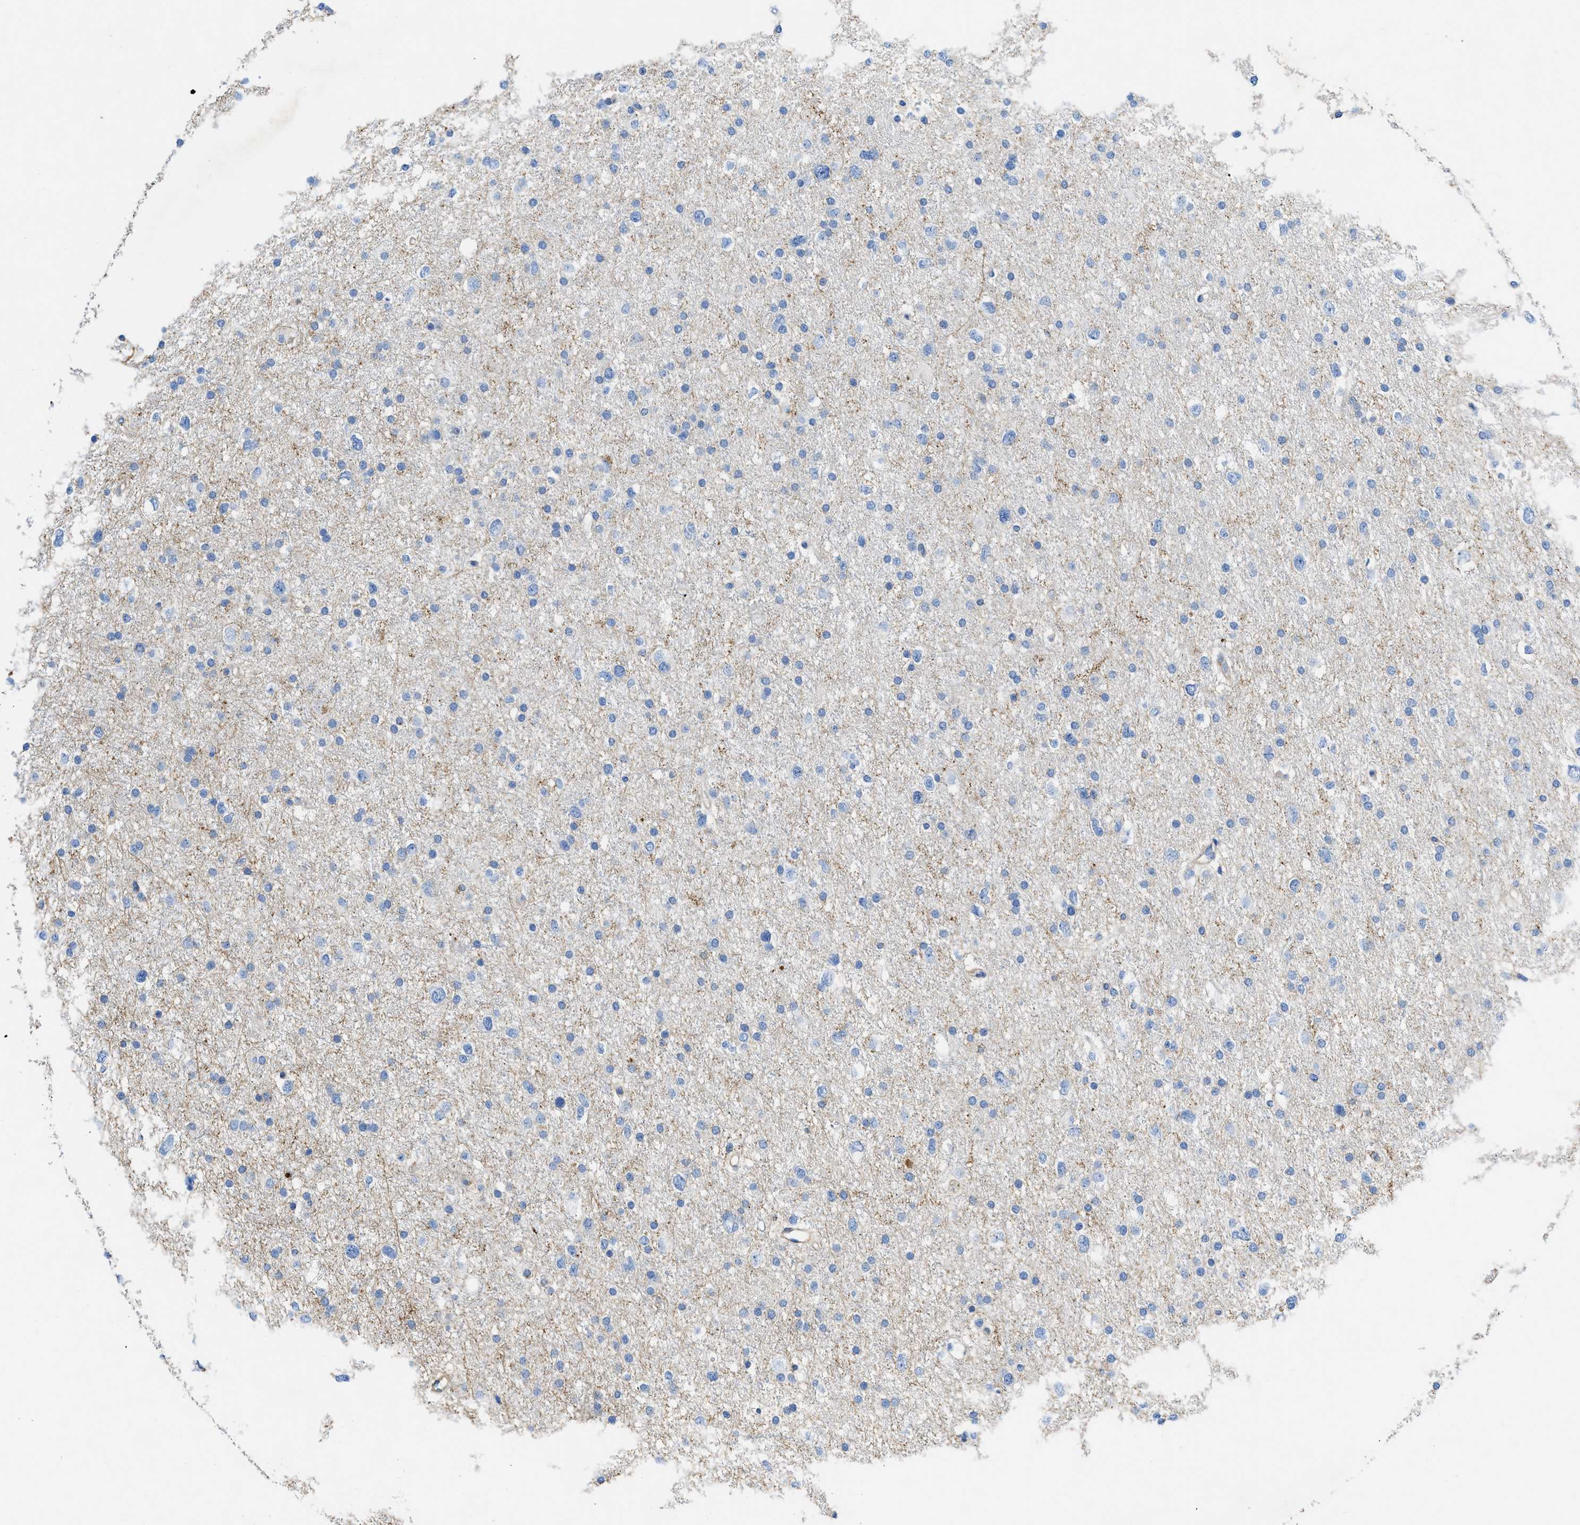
{"staining": {"intensity": "negative", "quantity": "none", "location": "none"}, "tissue": "glioma", "cell_type": "Tumor cells", "image_type": "cancer", "snomed": [{"axis": "morphology", "description": "Glioma, malignant, Low grade"}, {"axis": "topography", "description": "Brain"}], "caption": "An image of glioma stained for a protein shows no brown staining in tumor cells. (DAB (3,3'-diaminobenzidine) IHC visualized using brightfield microscopy, high magnification).", "gene": "ATP6V0D1", "patient": {"sex": "female", "age": 37}}